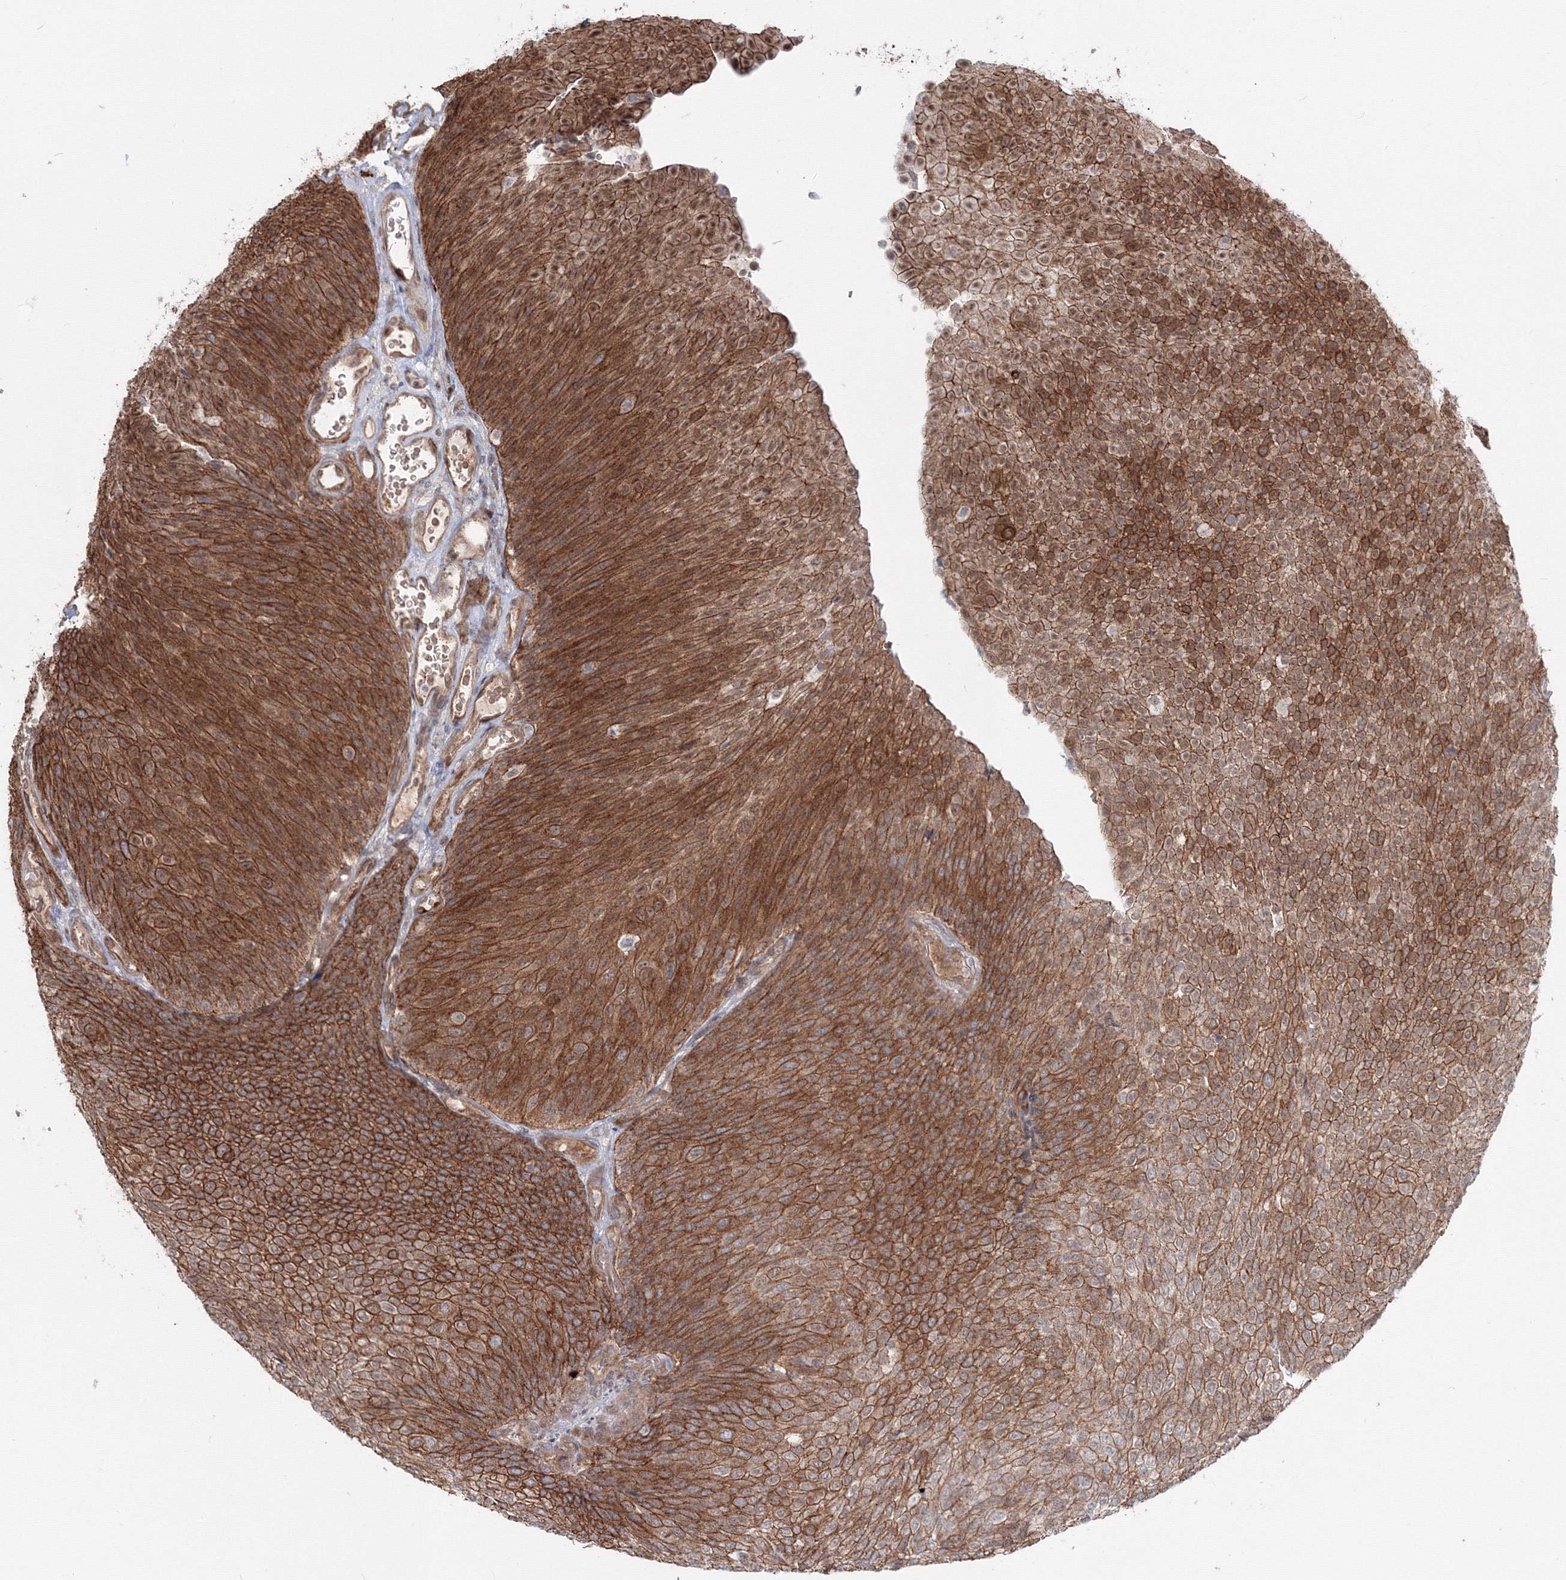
{"staining": {"intensity": "strong", "quantity": ">75%", "location": "cytoplasmic/membranous,nuclear"}, "tissue": "urothelial cancer", "cell_type": "Tumor cells", "image_type": "cancer", "snomed": [{"axis": "morphology", "description": "Urothelial carcinoma, Low grade"}, {"axis": "topography", "description": "Urinary bladder"}], "caption": "Low-grade urothelial carcinoma was stained to show a protein in brown. There is high levels of strong cytoplasmic/membranous and nuclear expression in about >75% of tumor cells. The protein is stained brown, and the nuclei are stained in blue (DAB (3,3'-diaminobenzidine) IHC with brightfield microscopy, high magnification).", "gene": "SH3PXD2A", "patient": {"sex": "female", "age": 79}}